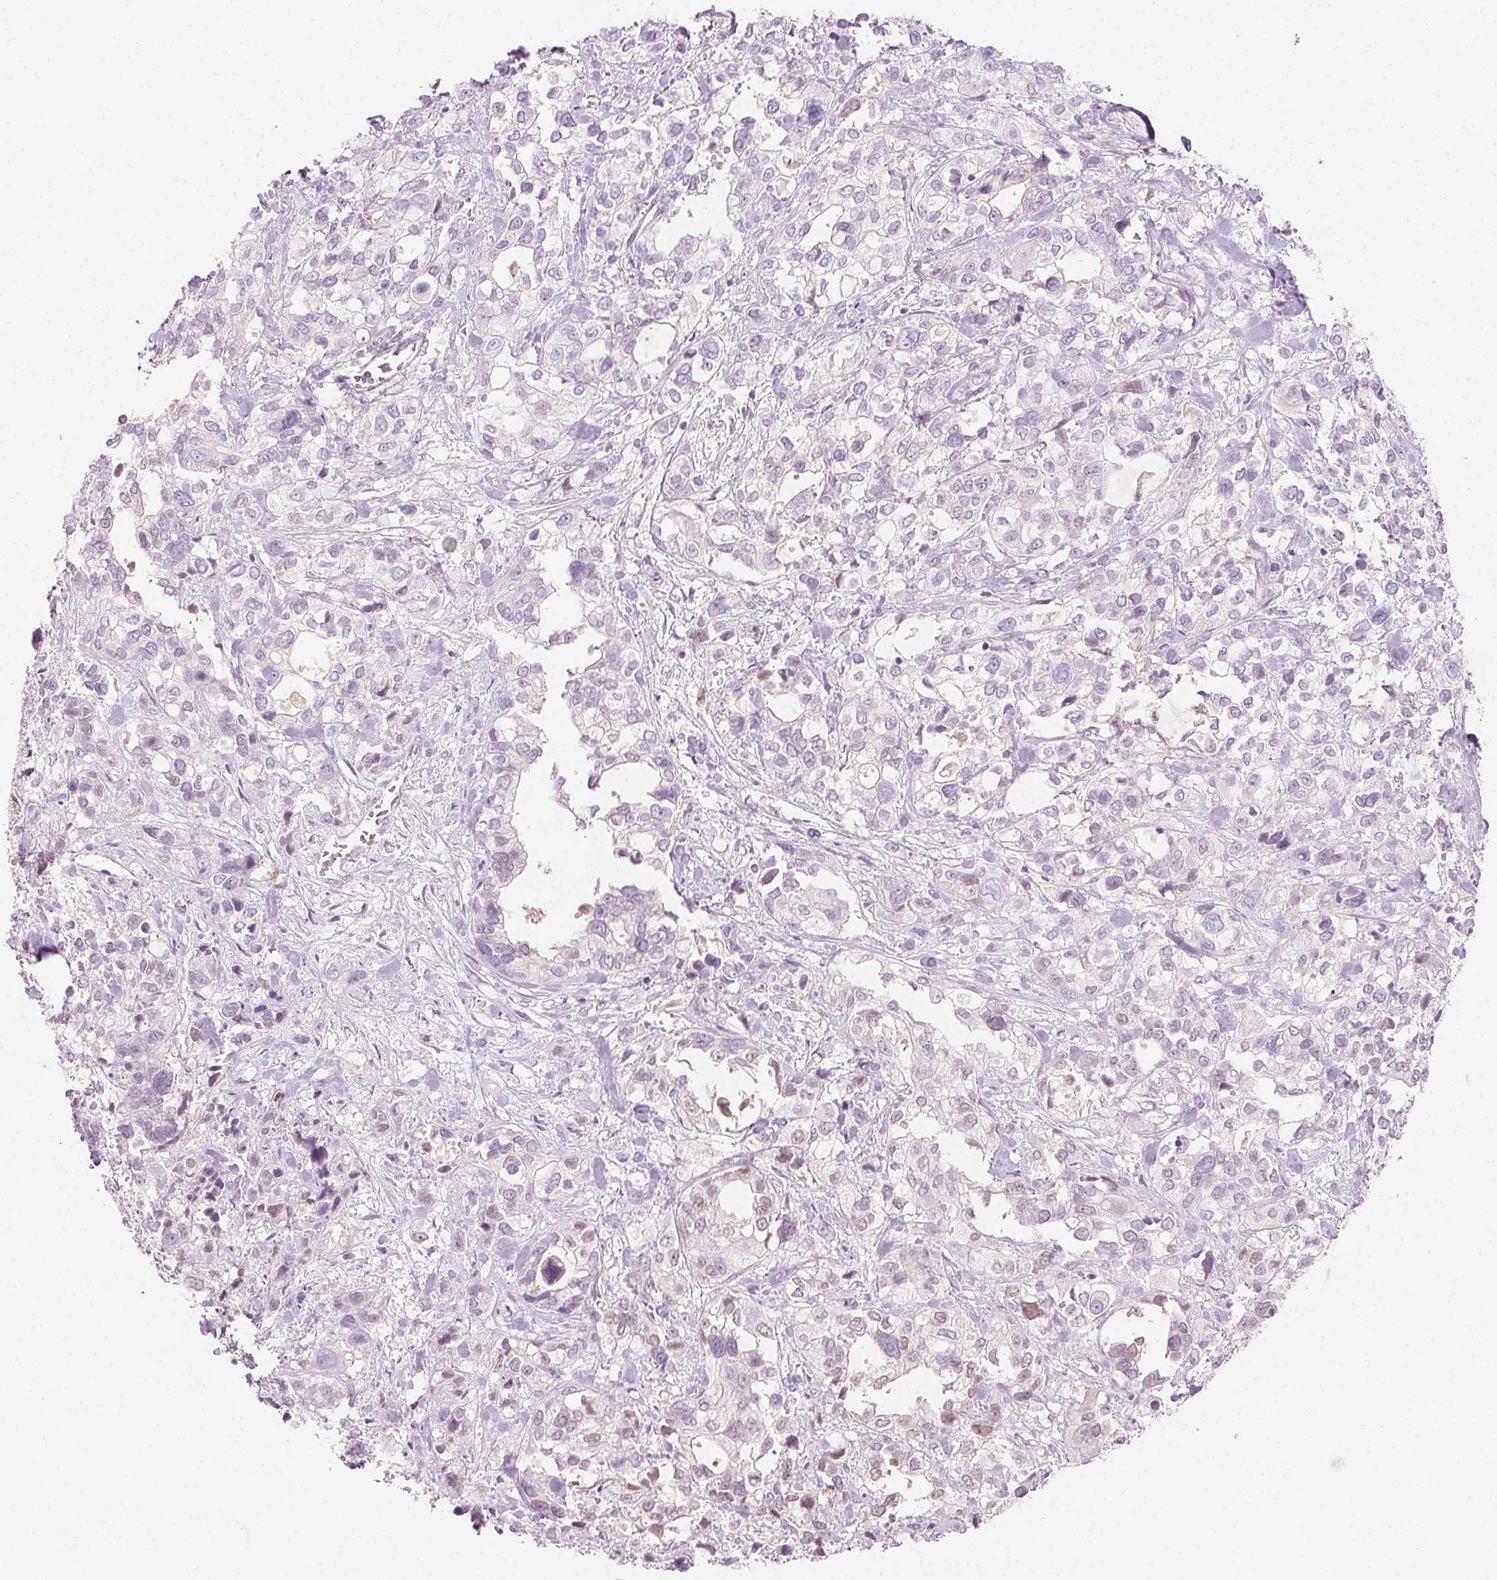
{"staining": {"intensity": "negative", "quantity": "none", "location": "none"}, "tissue": "stomach cancer", "cell_type": "Tumor cells", "image_type": "cancer", "snomed": [{"axis": "morphology", "description": "Adenocarcinoma, NOS"}, {"axis": "topography", "description": "Stomach, upper"}], "caption": "Tumor cells show no significant staining in stomach cancer.", "gene": "AFM", "patient": {"sex": "female", "age": 81}}